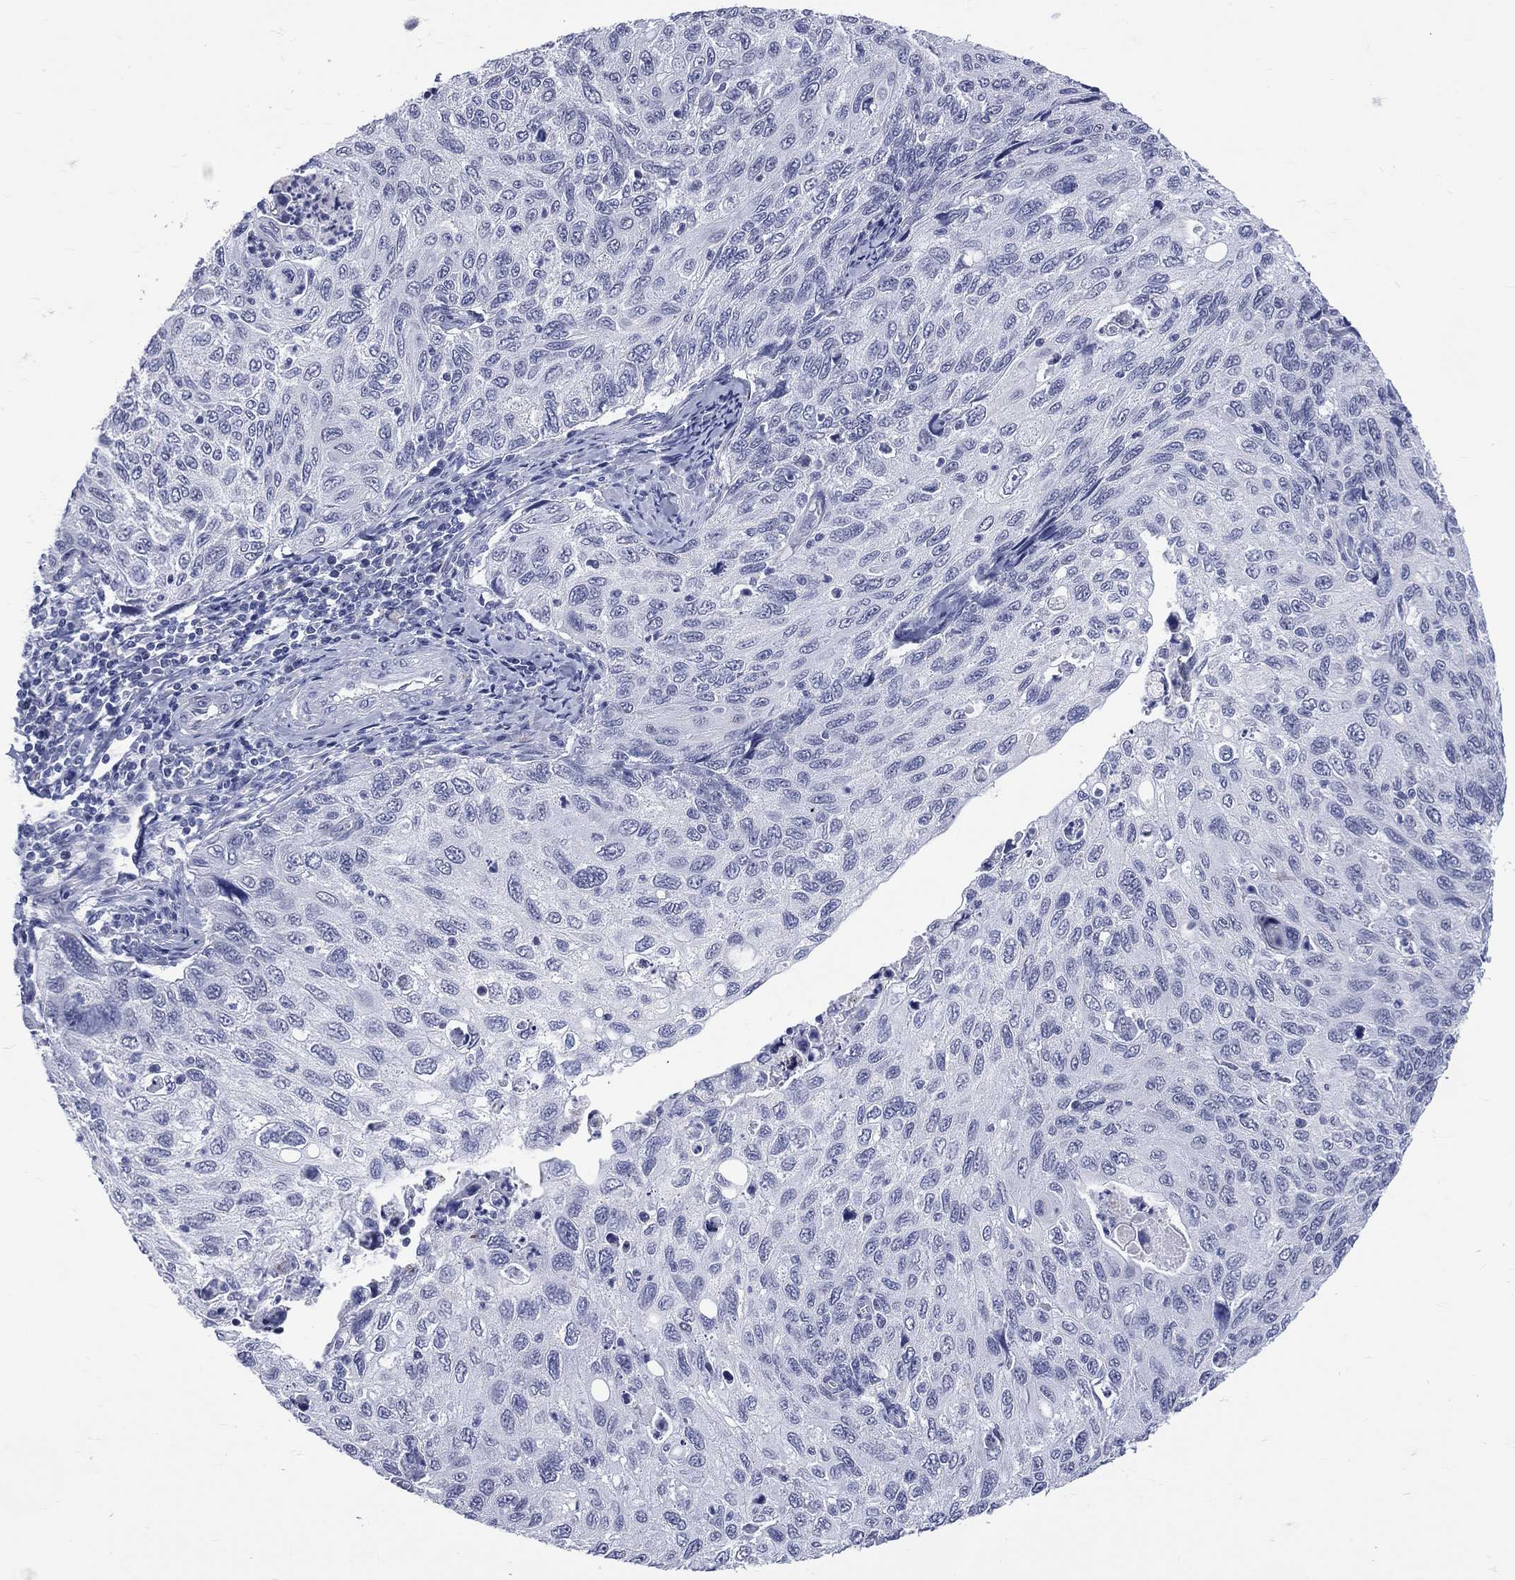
{"staining": {"intensity": "negative", "quantity": "none", "location": "none"}, "tissue": "cervical cancer", "cell_type": "Tumor cells", "image_type": "cancer", "snomed": [{"axis": "morphology", "description": "Squamous cell carcinoma, NOS"}, {"axis": "topography", "description": "Cervix"}], "caption": "The image exhibits no significant positivity in tumor cells of cervical cancer. (DAB (3,3'-diaminobenzidine) immunohistochemistry, high magnification).", "gene": "MLLT10", "patient": {"sex": "female", "age": 70}}